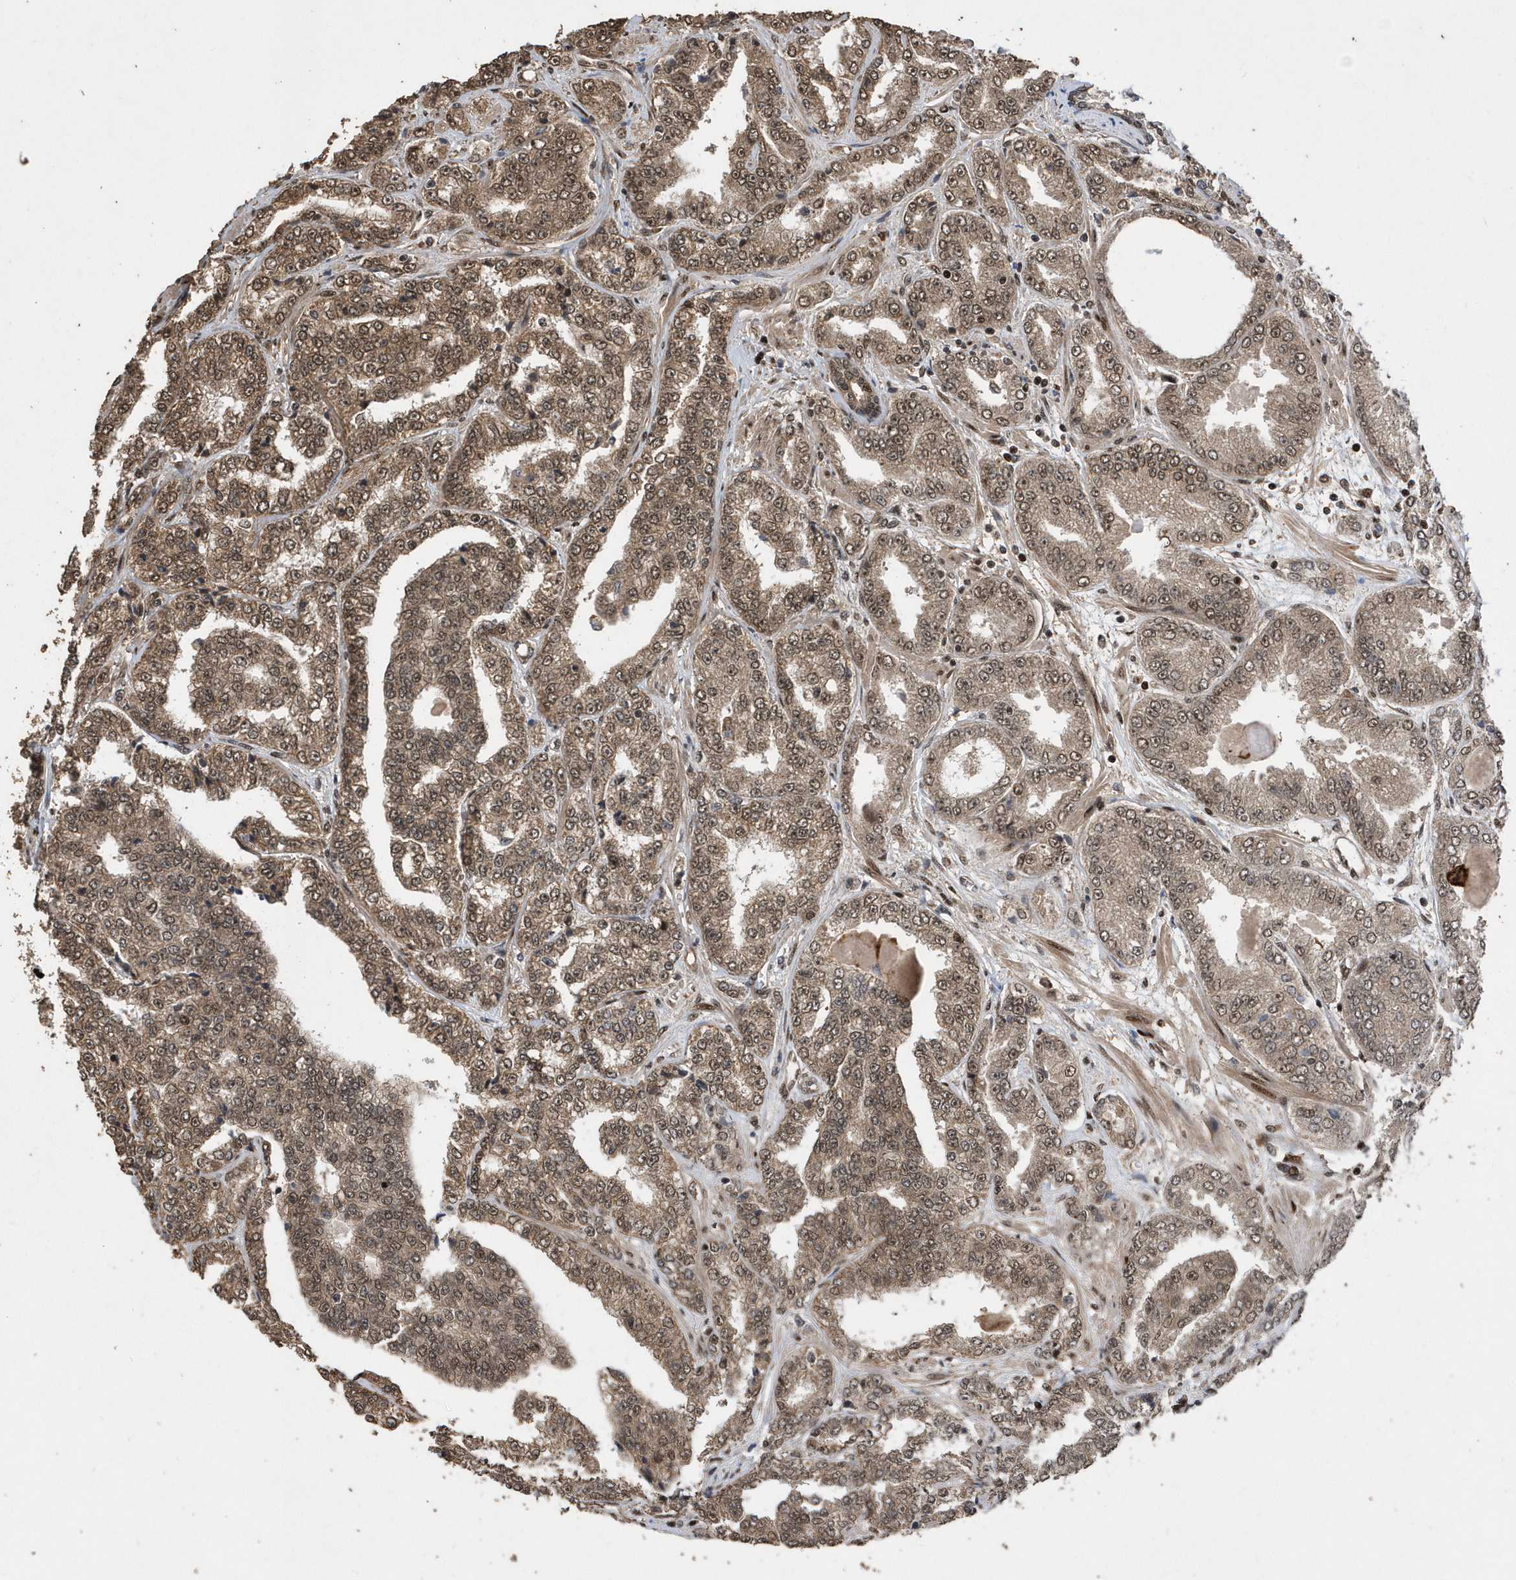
{"staining": {"intensity": "moderate", "quantity": ">75%", "location": "cytoplasmic/membranous,nuclear"}, "tissue": "prostate cancer", "cell_type": "Tumor cells", "image_type": "cancer", "snomed": [{"axis": "morphology", "description": "Adenocarcinoma, High grade"}, {"axis": "topography", "description": "Prostate"}], "caption": "There is medium levels of moderate cytoplasmic/membranous and nuclear positivity in tumor cells of prostate cancer, as demonstrated by immunohistochemical staining (brown color).", "gene": "INTS12", "patient": {"sex": "male", "age": 71}}